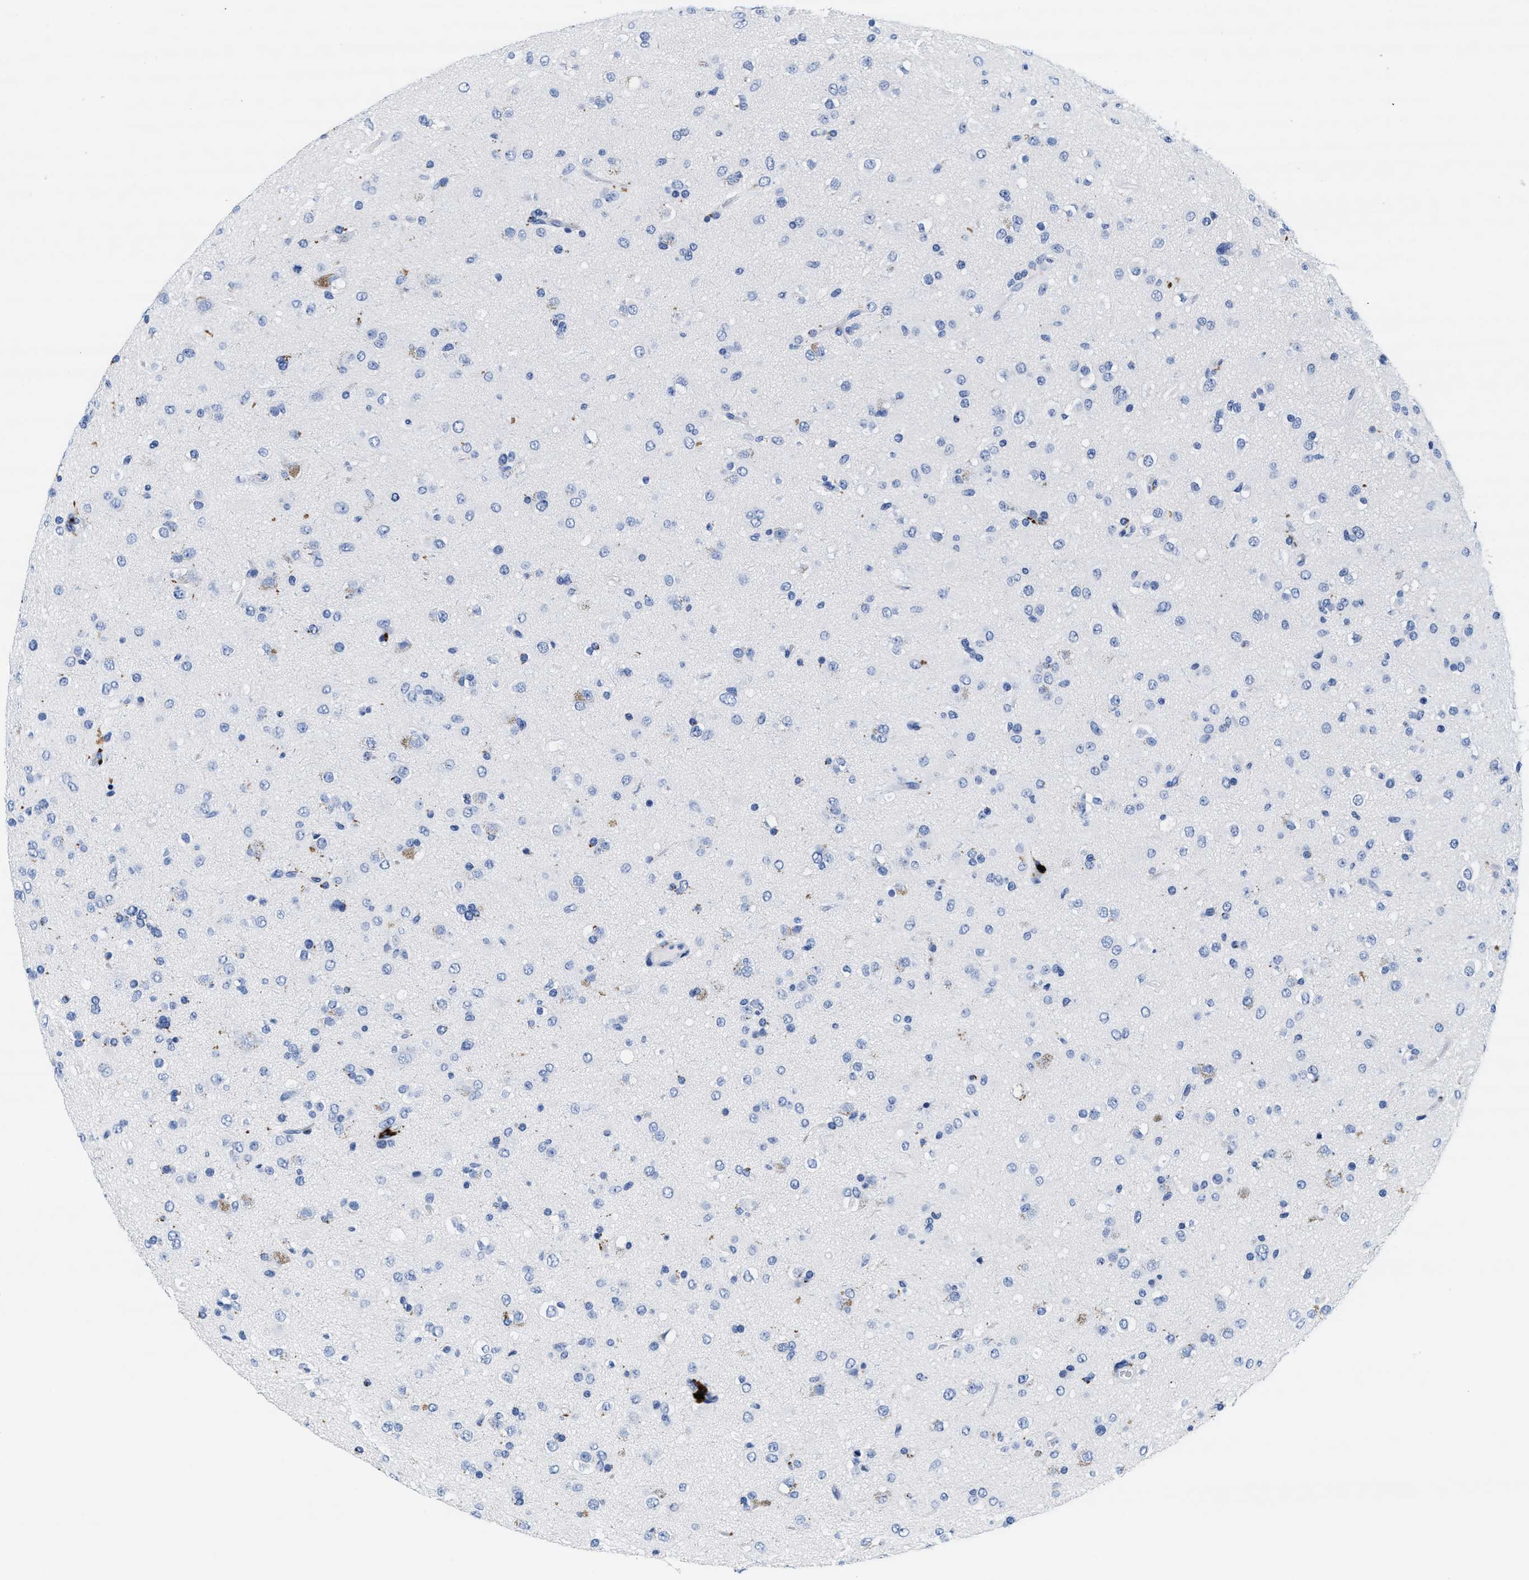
{"staining": {"intensity": "negative", "quantity": "none", "location": "none"}, "tissue": "glioma", "cell_type": "Tumor cells", "image_type": "cancer", "snomed": [{"axis": "morphology", "description": "Glioma, malignant, Low grade"}, {"axis": "topography", "description": "Brain"}], "caption": "There is no significant positivity in tumor cells of malignant low-grade glioma. Brightfield microscopy of immunohistochemistry (IHC) stained with DAB (brown) and hematoxylin (blue), captured at high magnification.", "gene": "TTC3", "patient": {"sex": "male", "age": 65}}